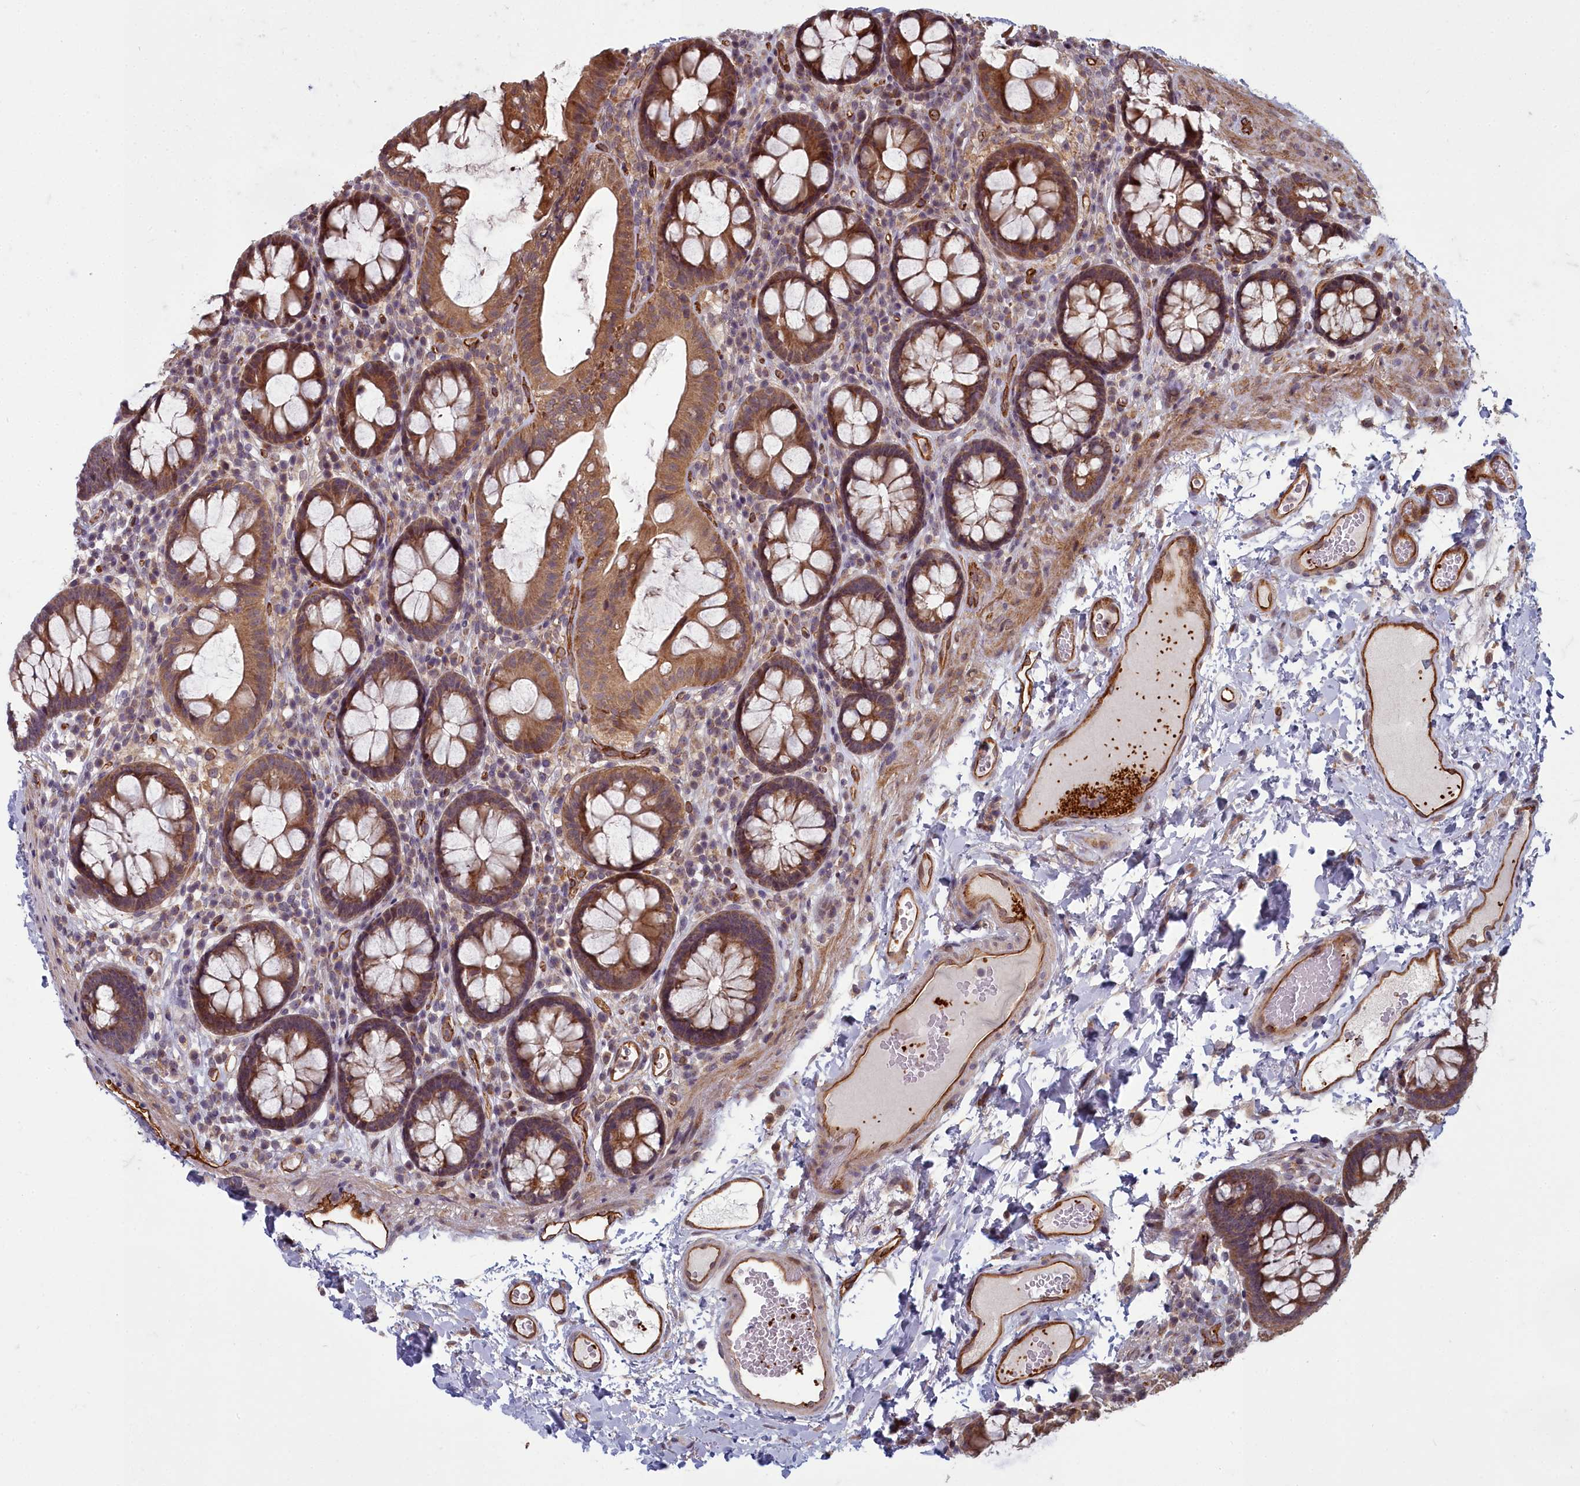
{"staining": {"intensity": "strong", "quantity": ">75%", "location": "cytoplasmic/membranous"}, "tissue": "colon", "cell_type": "Endothelial cells", "image_type": "normal", "snomed": [{"axis": "morphology", "description": "Normal tissue, NOS"}, {"axis": "topography", "description": "Colon"}], "caption": "Immunohistochemistry (DAB) staining of benign colon exhibits strong cytoplasmic/membranous protein staining in about >75% of endothelial cells.", "gene": "TSPYL4", "patient": {"sex": "male", "age": 84}}